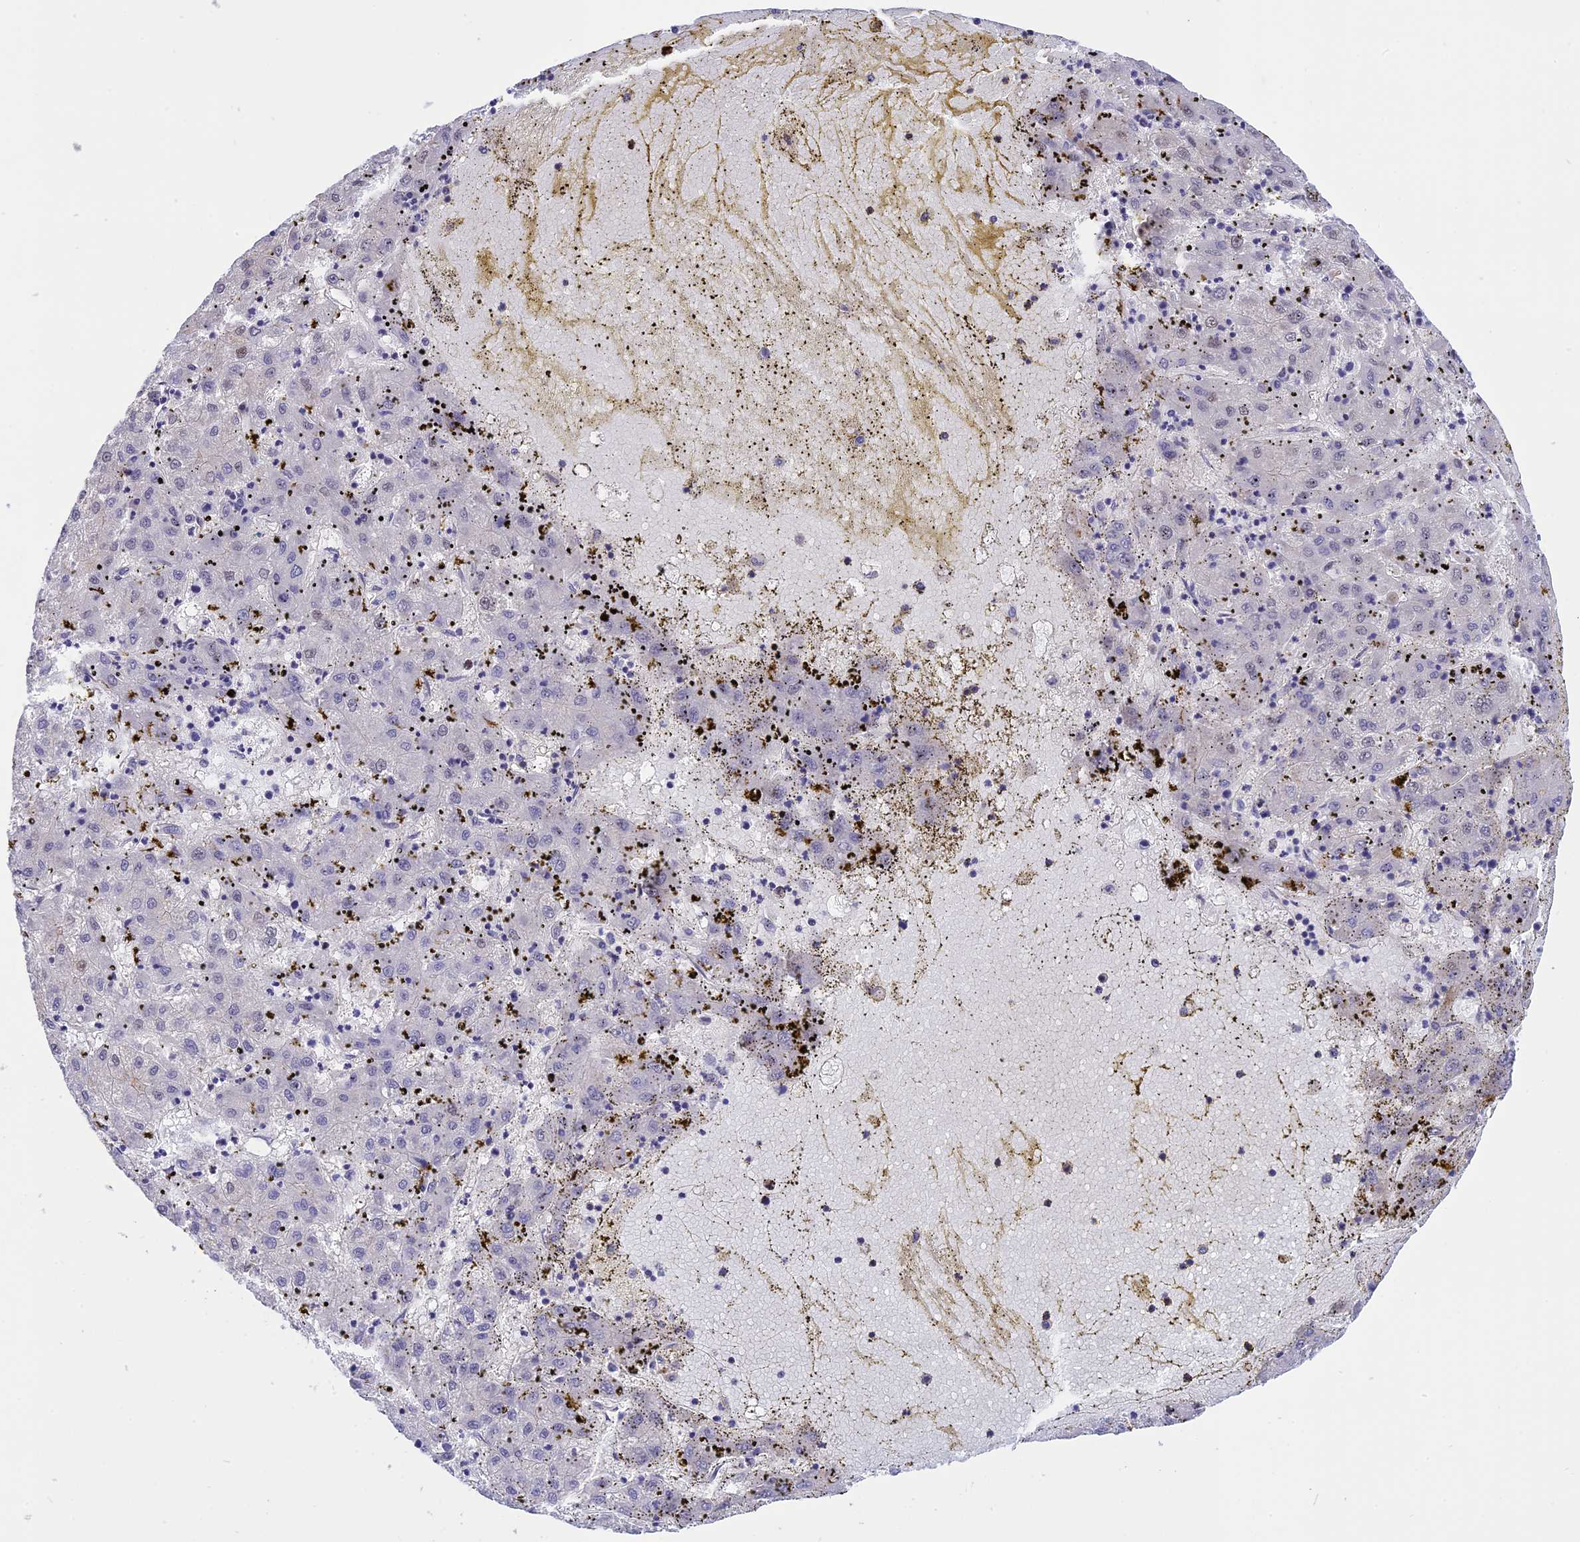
{"staining": {"intensity": "negative", "quantity": "none", "location": "none"}, "tissue": "liver cancer", "cell_type": "Tumor cells", "image_type": "cancer", "snomed": [{"axis": "morphology", "description": "Carcinoma, Hepatocellular, NOS"}, {"axis": "topography", "description": "Liver"}], "caption": "Immunohistochemistry (IHC) of liver cancer exhibits no positivity in tumor cells. (DAB immunohistochemistry (IHC) with hematoxylin counter stain).", "gene": "KCTD14", "patient": {"sex": "male", "age": 72}}